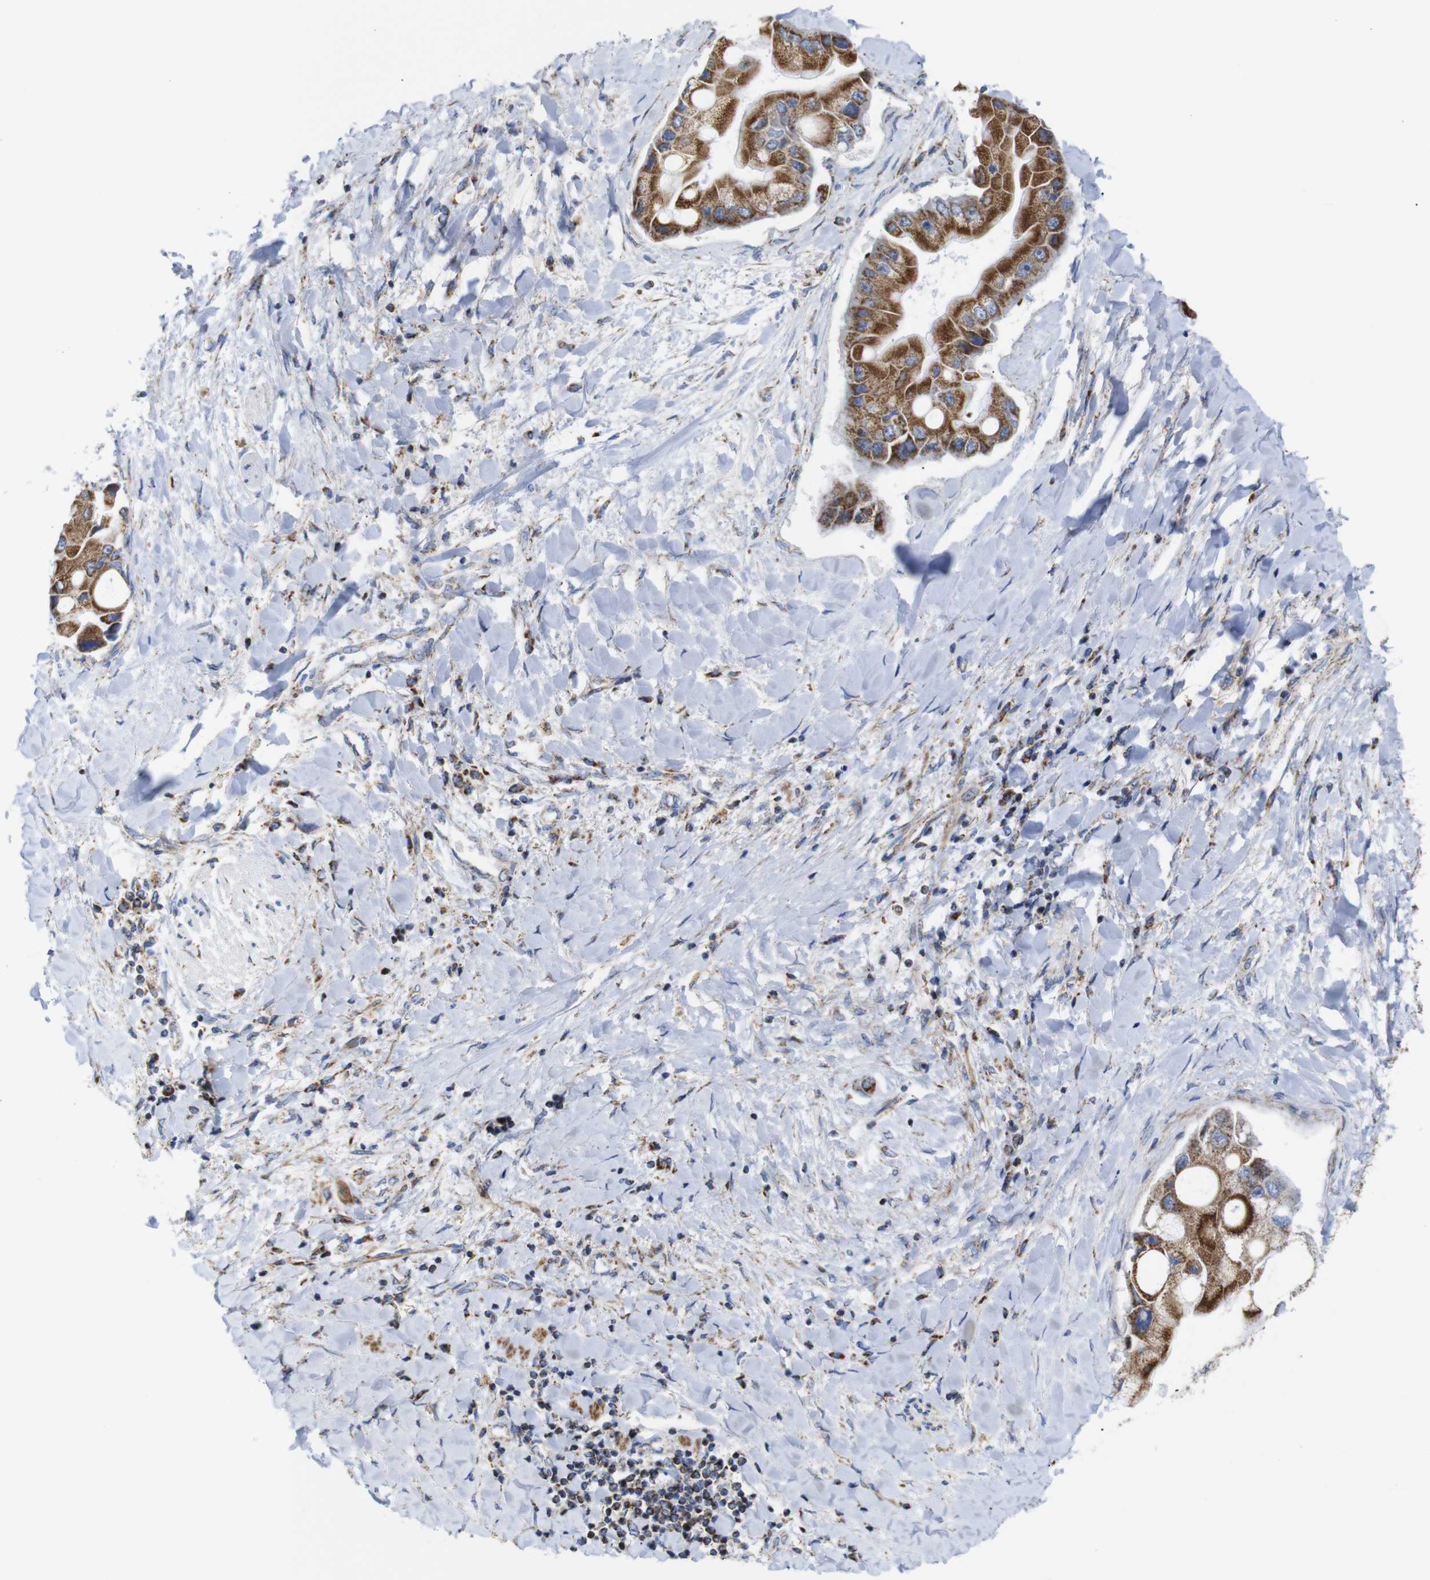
{"staining": {"intensity": "strong", "quantity": ">75%", "location": "cytoplasmic/membranous"}, "tissue": "liver cancer", "cell_type": "Tumor cells", "image_type": "cancer", "snomed": [{"axis": "morphology", "description": "Cholangiocarcinoma"}, {"axis": "topography", "description": "Liver"}], "caption": "Immunohistochemistry (IHC) of human liver cancer exhibits high levels of strong cytoplasmic/membranous expression in approximately >75% of tumor cells.", "gene": "FAM171B", "patient": {"sex": "male", "age": 50}}